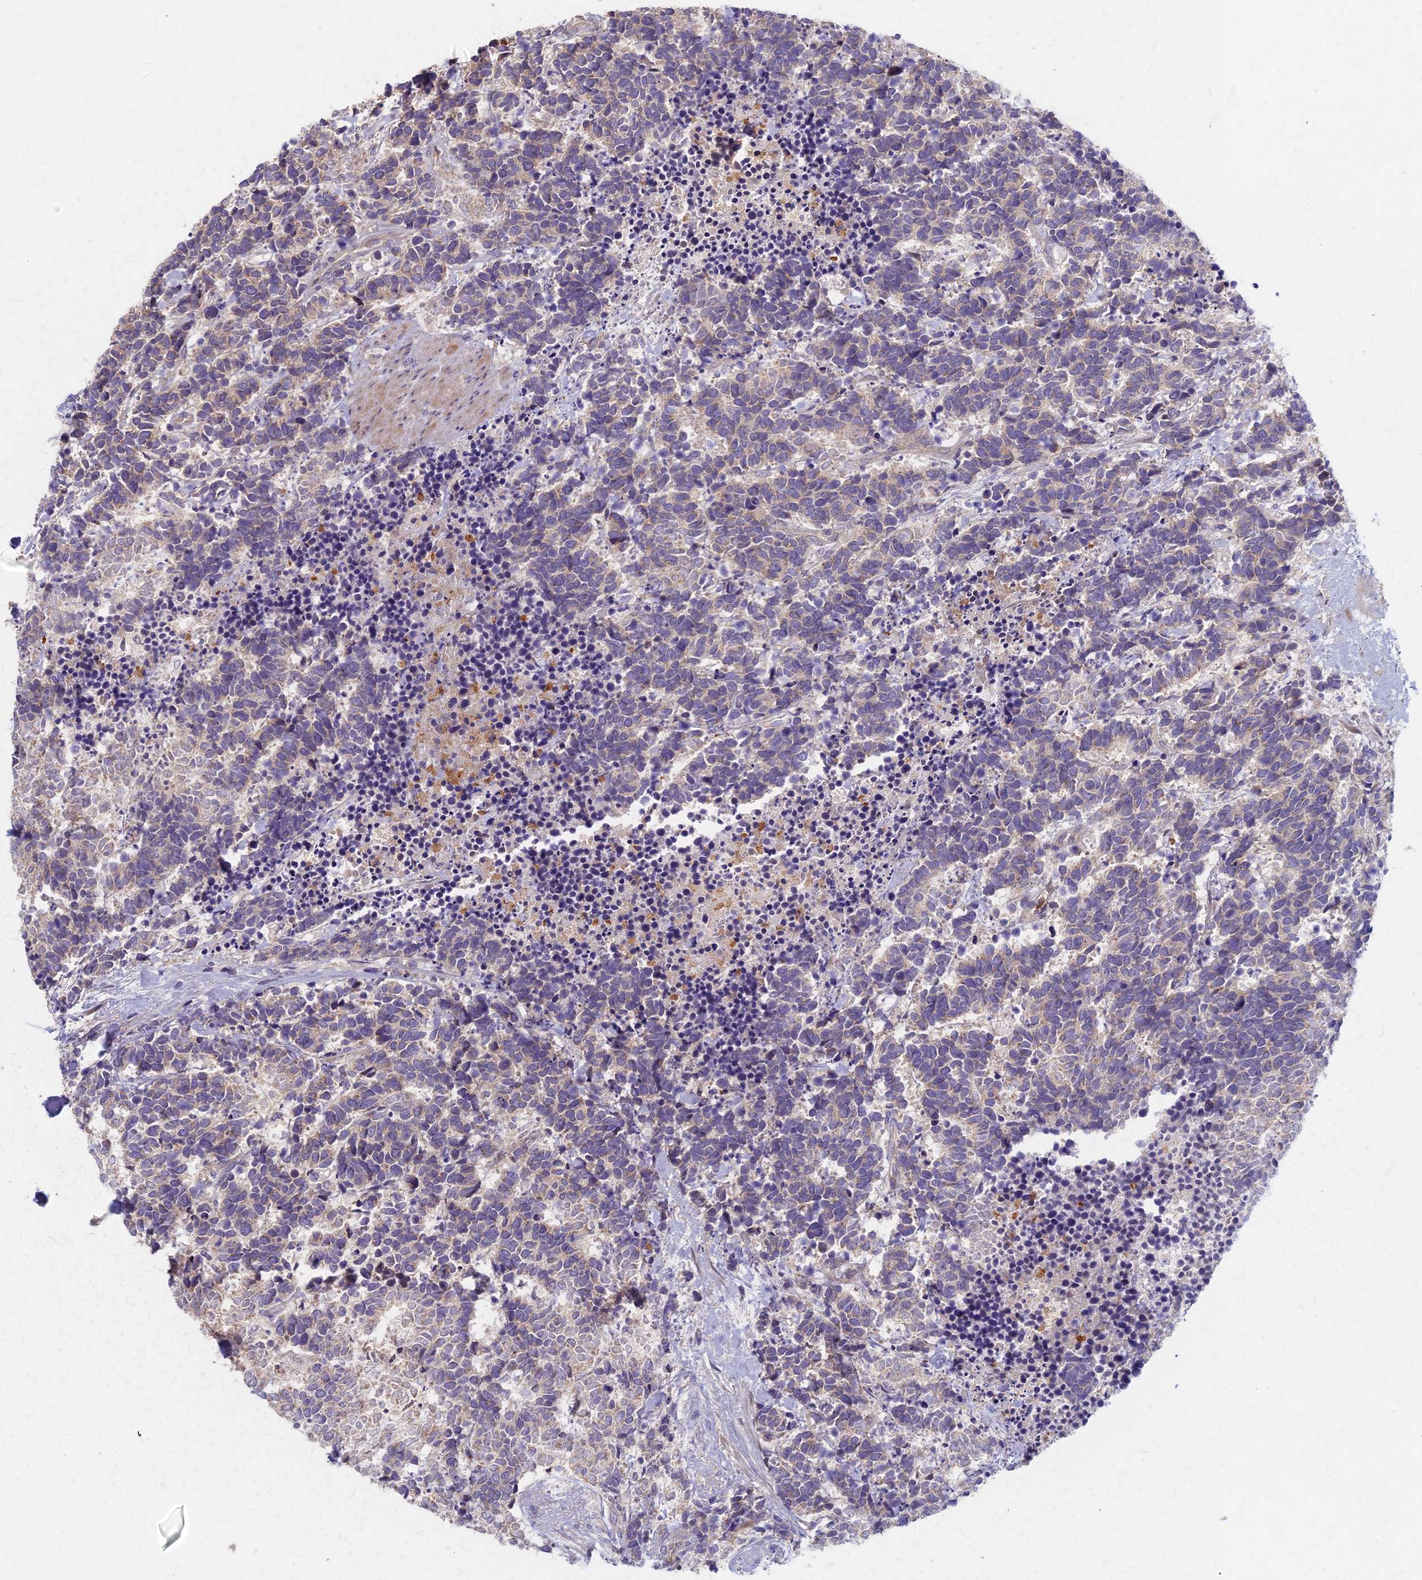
{"staining": {"intensity": "negative", "quantity": "none", "location": "none"}, "tissue": "carcinoid", "cell_type": "Tumor cells", "image_type": "cancer", "snomed": [{"axis": "morphology", "description": "Carcinoma, NOS"}, {"axis": "morphology", "description": "Carcinoid, malignant, NOS"}, {"axis": "topography", "description": "Prostate"}], "caption": "This is a image of immunohistochemistry (IHC) staining of carcinoid, which shows no positivity in tumor cells.", "gene": "AP4E1", "patient": {"sex": "male", "age": 57}}